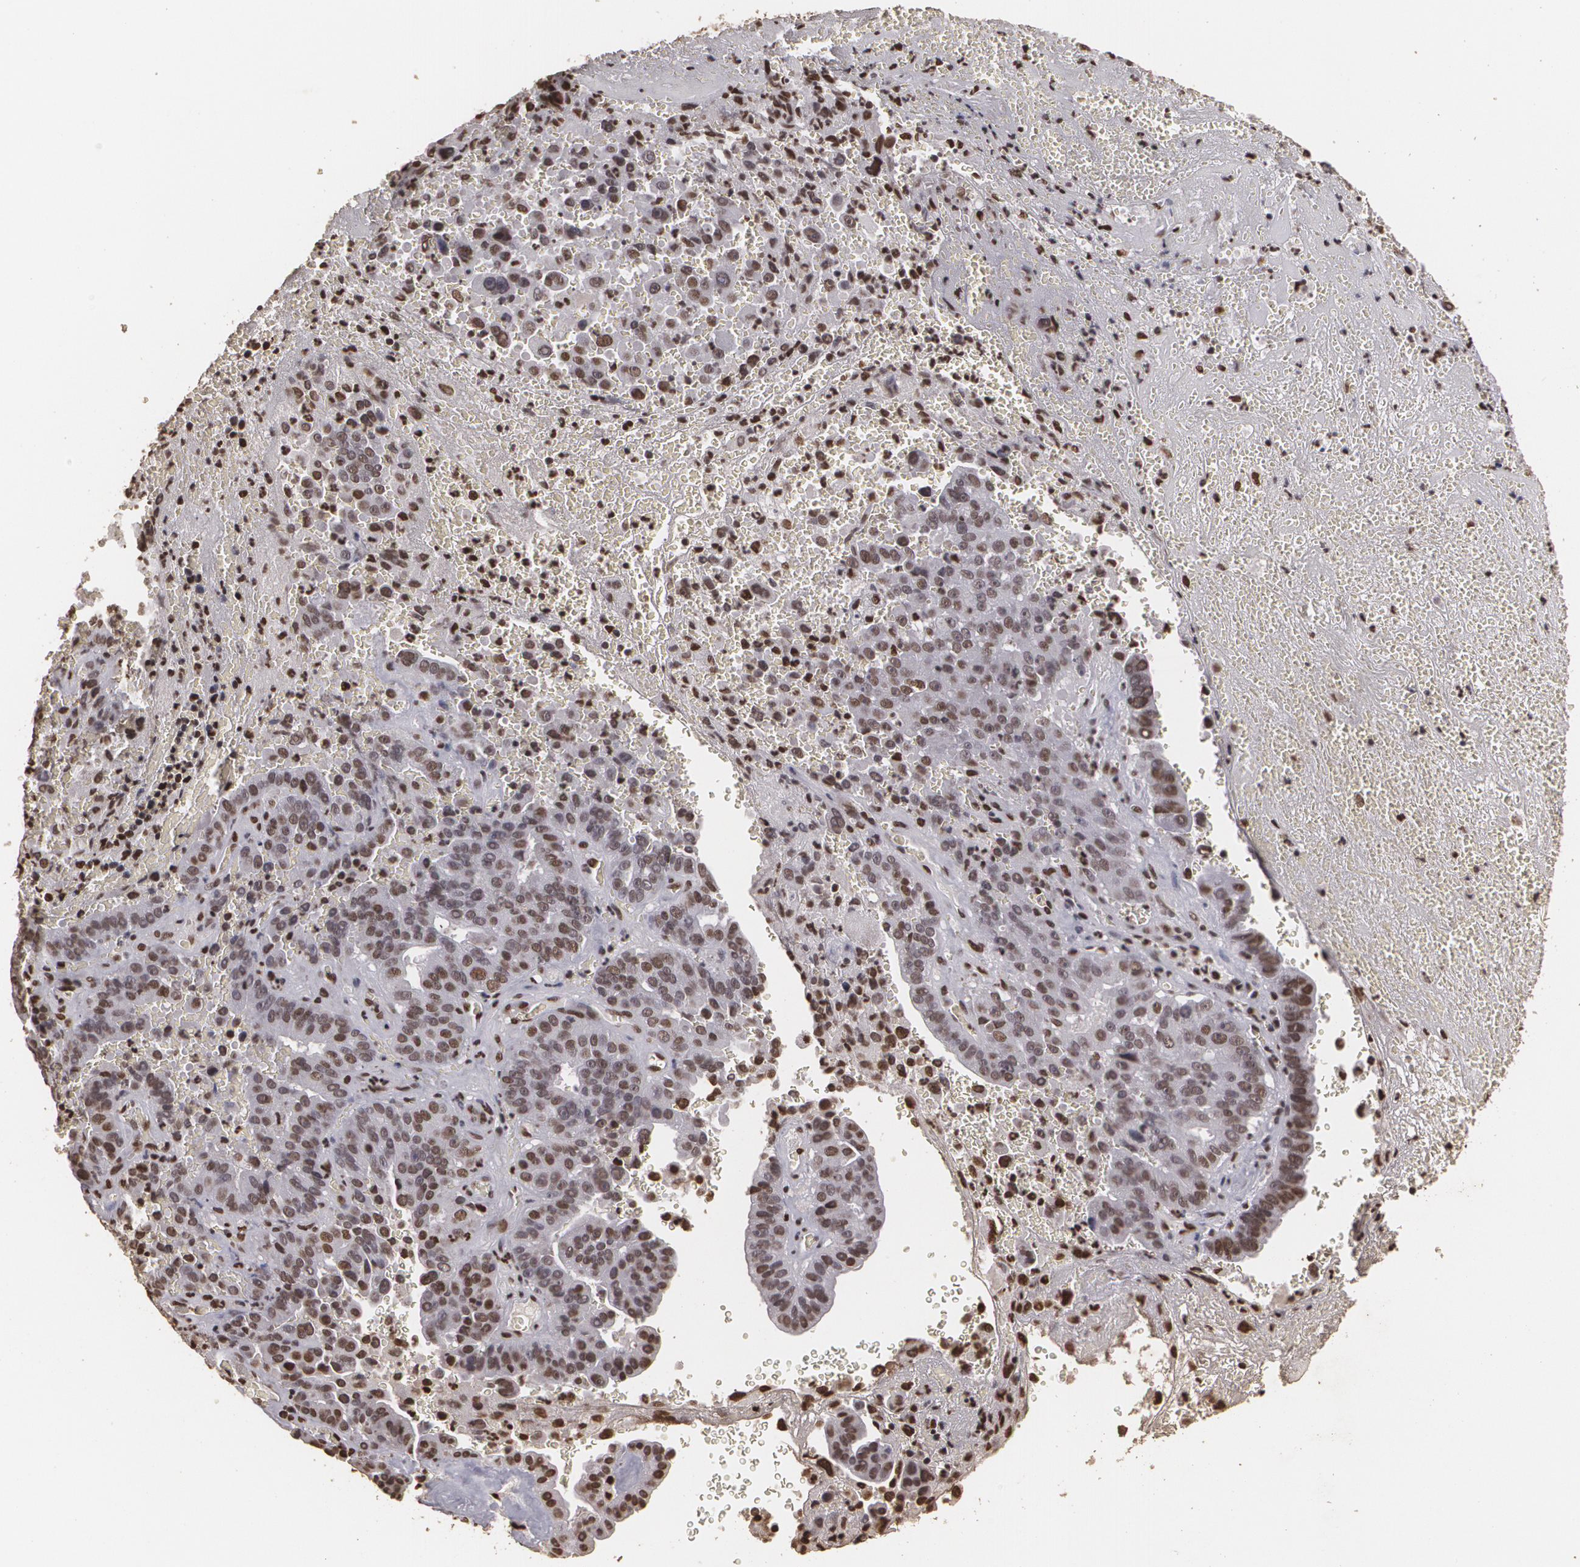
{"staining": {"intensity": "strong", "quantity": ">75%", "location": "cytoplasmic/membranous,nuclear"}, "tissue": "liver cancer", "cell_type": "Tumor cells", "image_type": "cancer", "snomed": [{"axis": "morphology", "description": "Cholangiocarcinoma"}, {"axis": "topography", "description": "Liver"}], "caption": "Liver cancer (cholangiocarcinoma) tissue shows strong cytoplasmic/membranous and nuclear expression in approximately >75% of tumor cells, visualized by immunohistochemistry.", "gene": "RCOR1", "patient": {"sex": "female", "age": 79}}